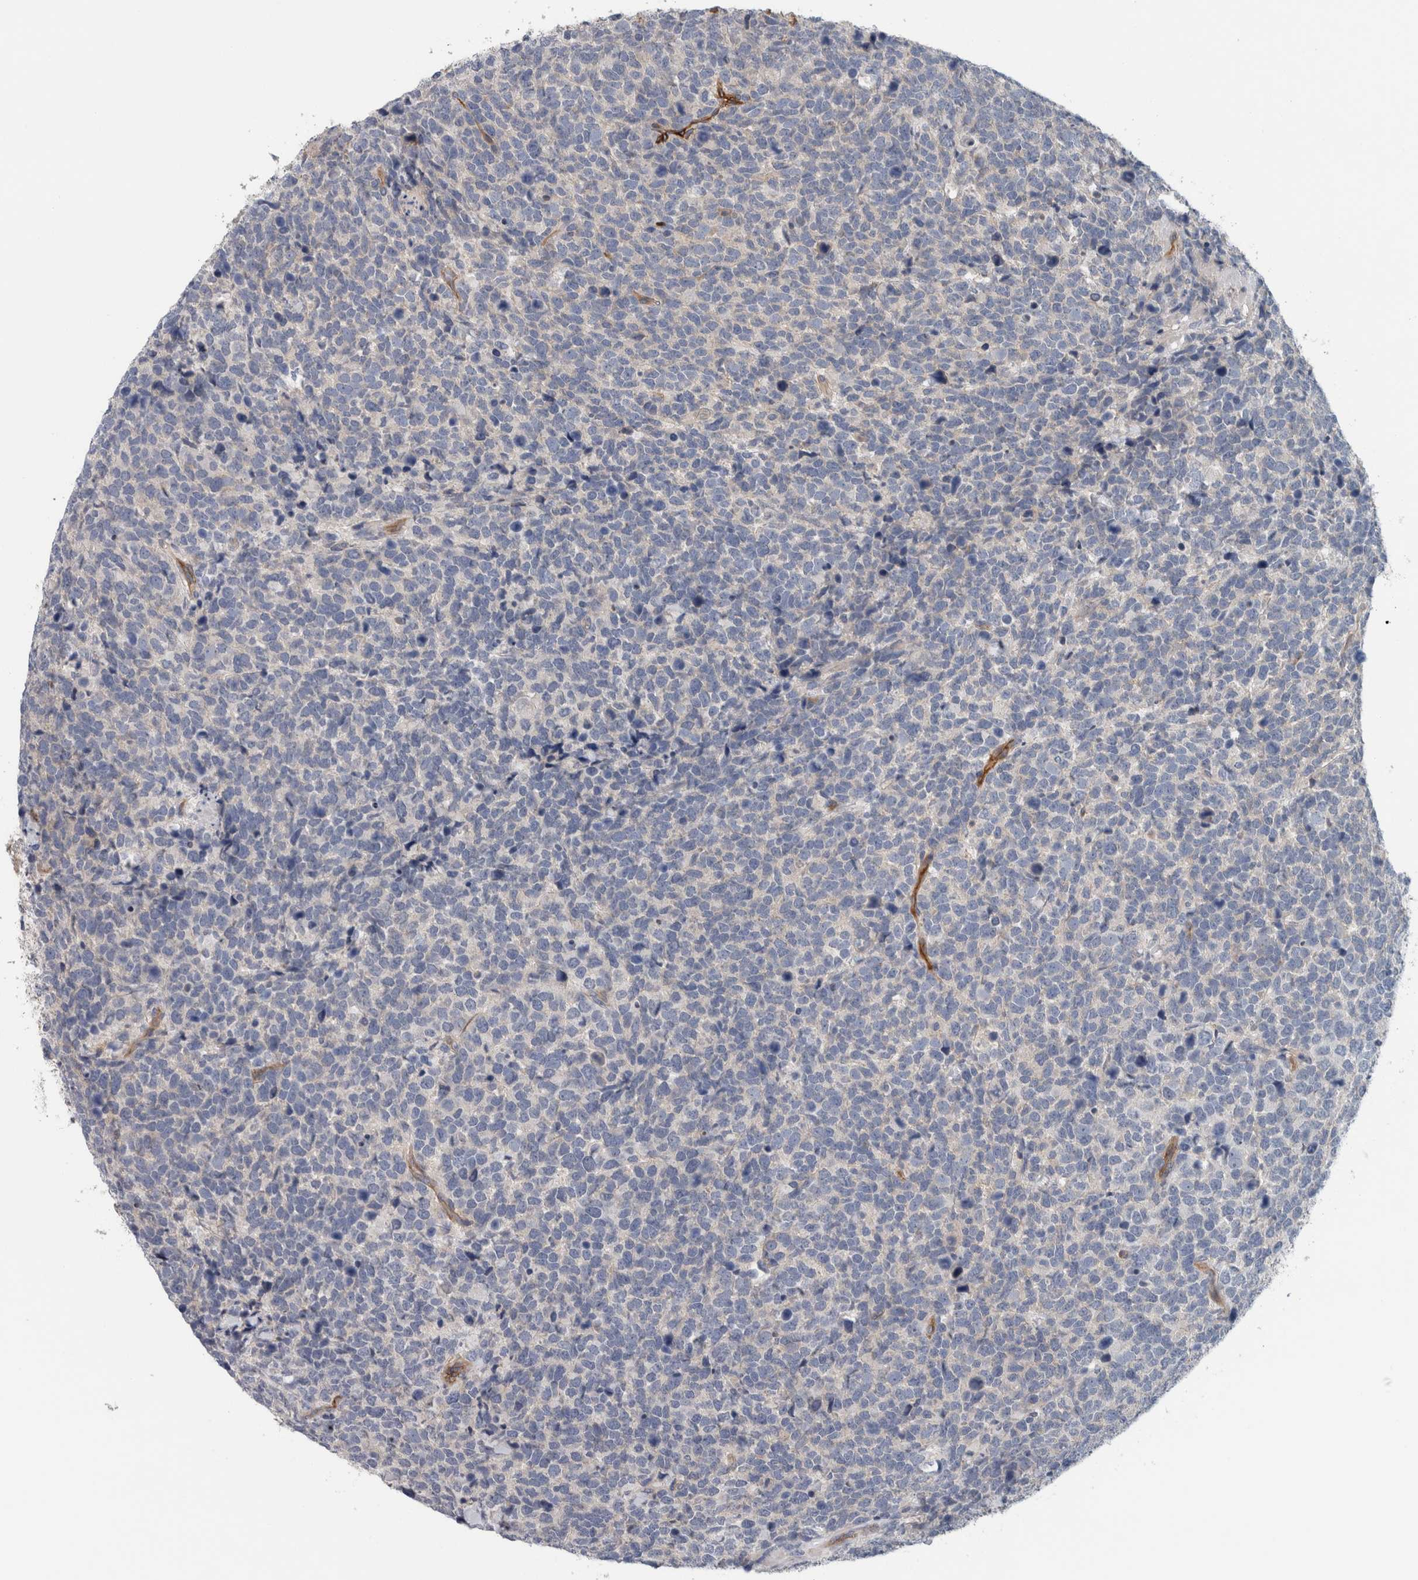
{"staining": {"intensity": "negative", "quantity": "none", "location": "none"}, "tissue": "urothelial cancer", "cell_type": "Tumor cells", "image_type": "cancer", "snomed": [{"axis": "morphology", "description": "Urothelial carcinoma, High grade"}, {"axis": "topography", "description": "Urinary bladder"}], "caption": "This is an IHC micrograph of urothelial carcinoma (high-grade). There is no positivity in tumor cells.", "gene": "CD59", "patient": {"sex": "female", "age": 82}}